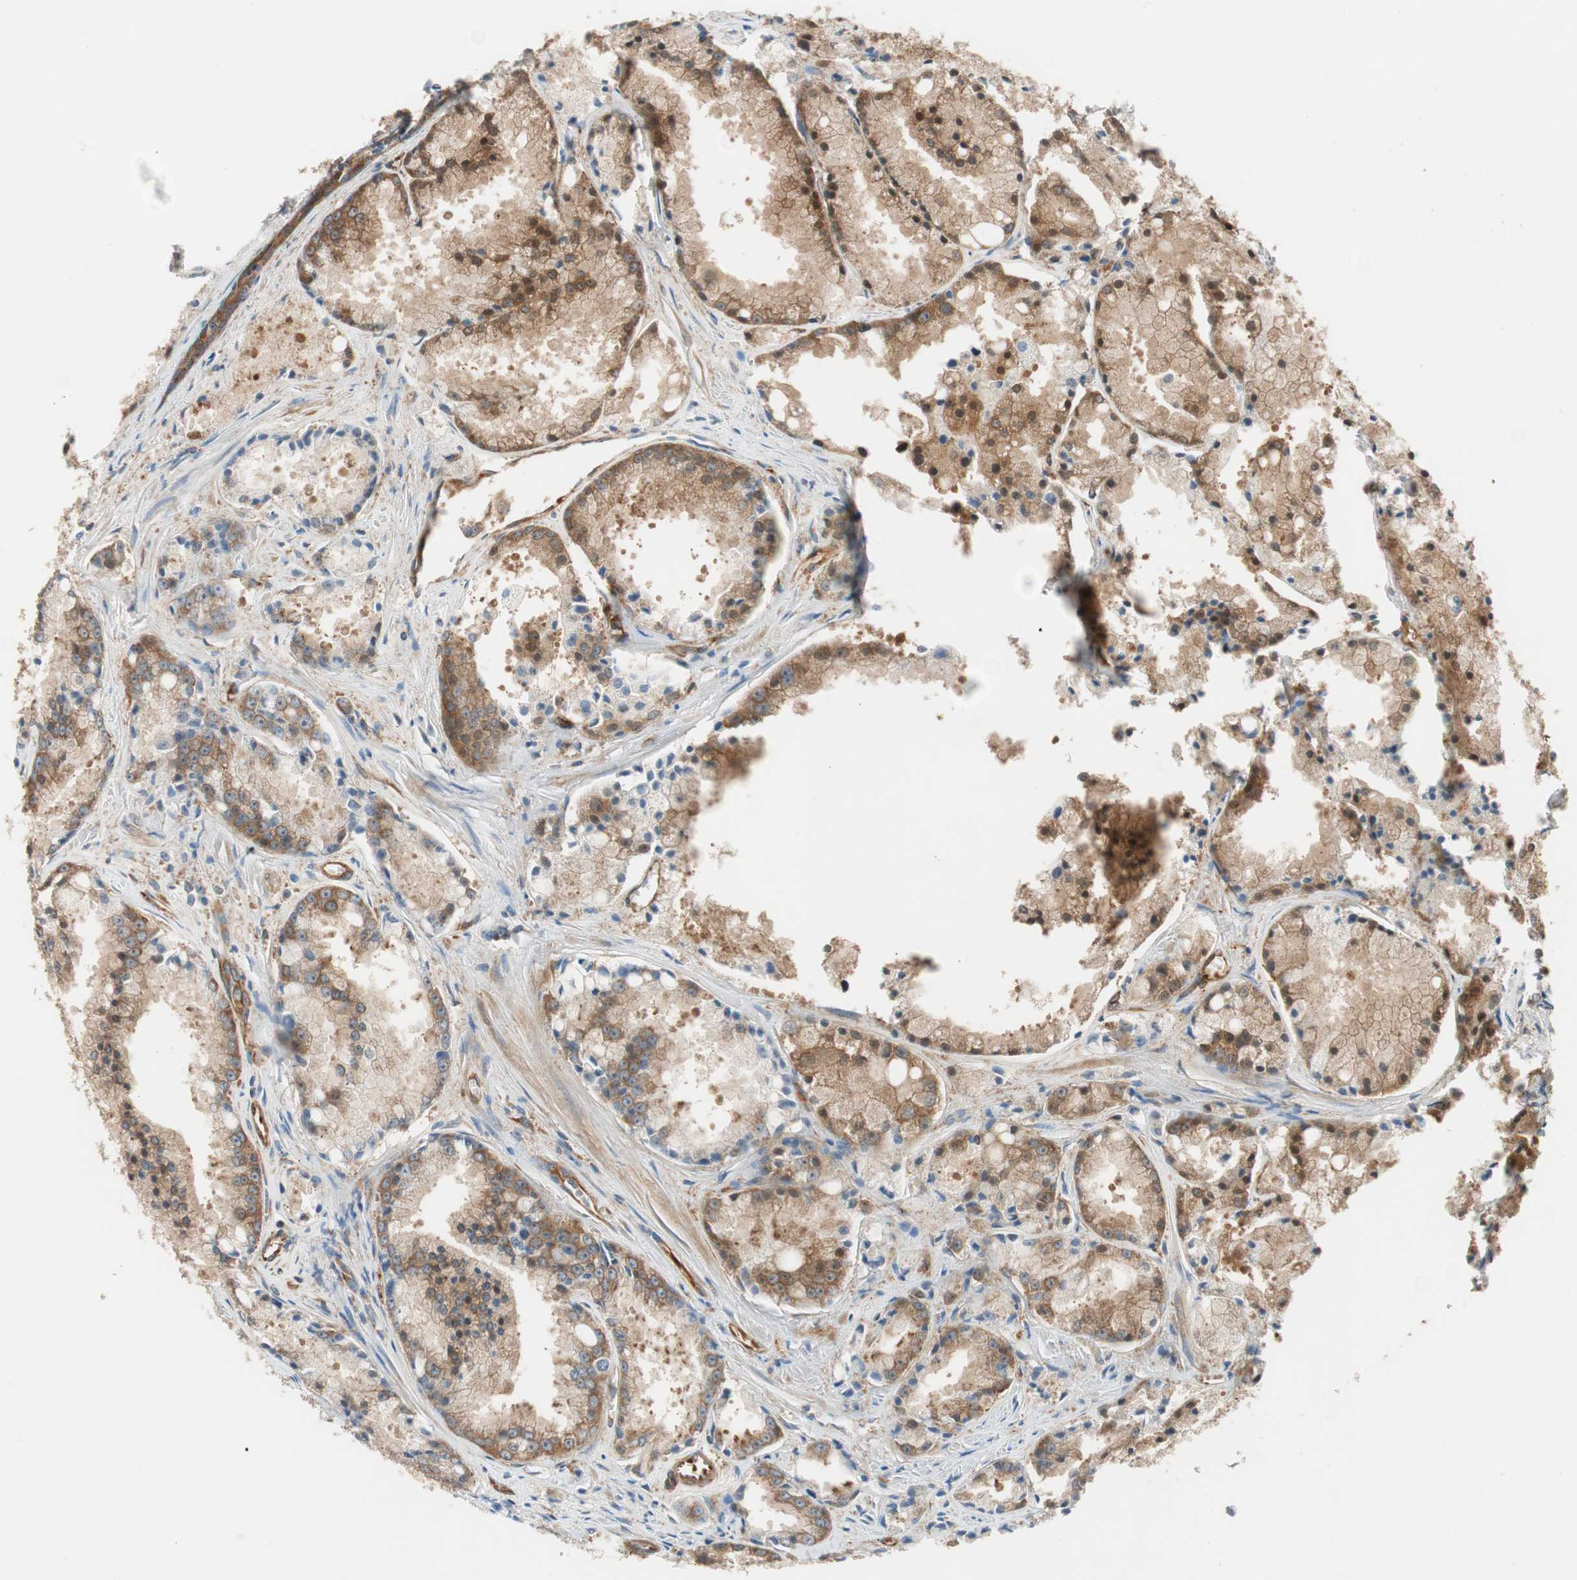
{"staining": {"intensity": "moderate", "quantity": ">75%", "location": "cytoplasmic/membranous"}, "tissue": "prostate cancer", "cell_type": "Tumor cells", "image_type": "cancer", "snomed": [{"axis": "morphology", "description": "Adenocarcinoma, Low grade"}, {"axis": "topography", "description": "Prostate"}], "caption": "Human prostate cancer stained for a protein (brown) demonstrates moderate cytoplasmic/membranous positive positivity in about >75% of tumor cells.", "gene": "WASL", "patient": {"sex": "male", "age": 64}}